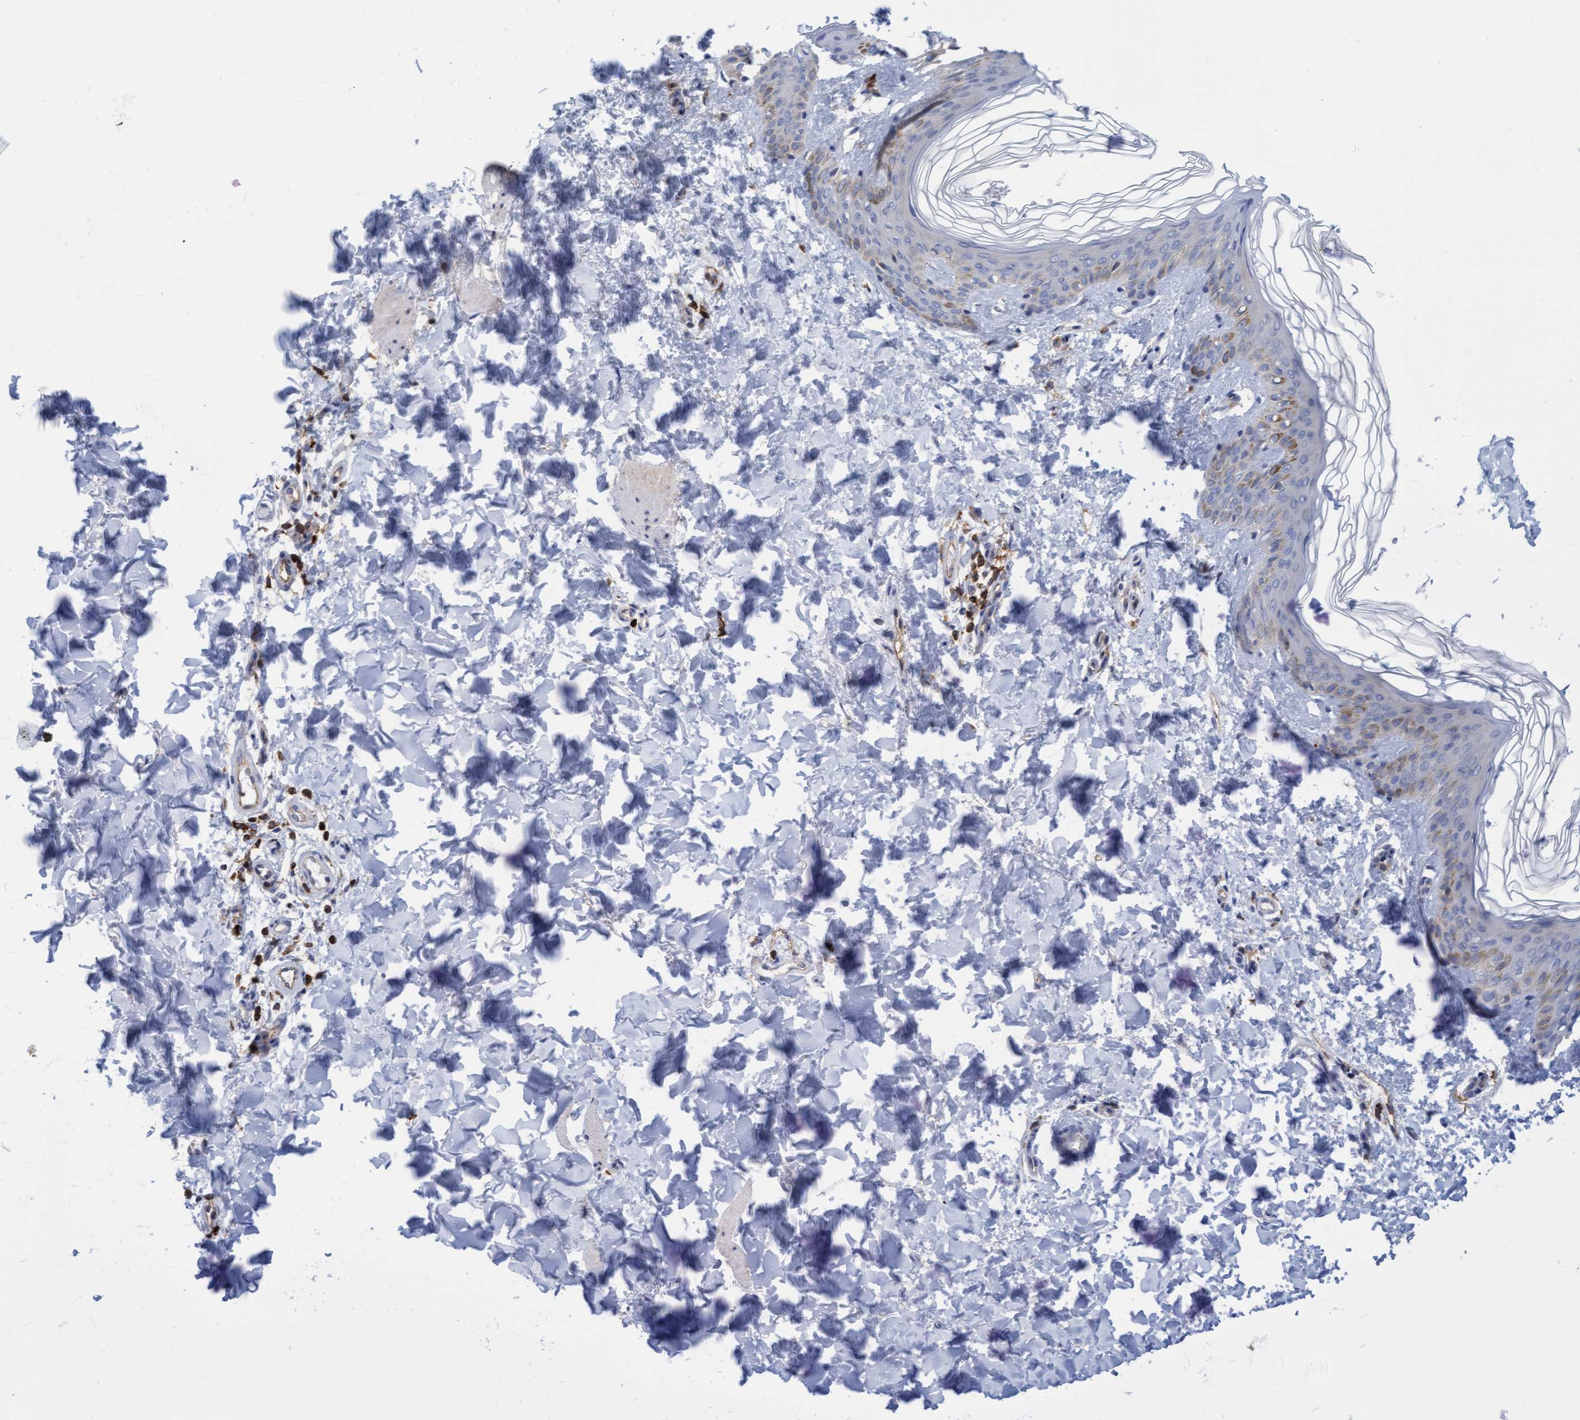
{"staining": {"intensity": "moderate", "quantity": "25%-75%", "location": "cytoplasmic/membranous"}, "tissue": "skin", "cell_type": "Fibroblasts", "image_type": "normal", "snomed": [{"axis": "morphology", "description": "Normal tissue, NOS"}, {"axis": "morphology", "description": "Neoplasm, benign, NOS"}, {"axis": "topography", "description": "Skin"}, {"axis": "topography", "description": "Soft tissue"}], "caption": "Immunohistochemistry (IHC) of unremarkable human skin reveals medium levels of moderate cytoplasmic/membranous positivity in about 25%-75% of fibroblasts. (DAB (3,3'-diaminobenzidine) = brown stain, brightfield microscopy at high magnification).", "gene": "FNBP1", "patient": {"sex": "male", "age": 26}}